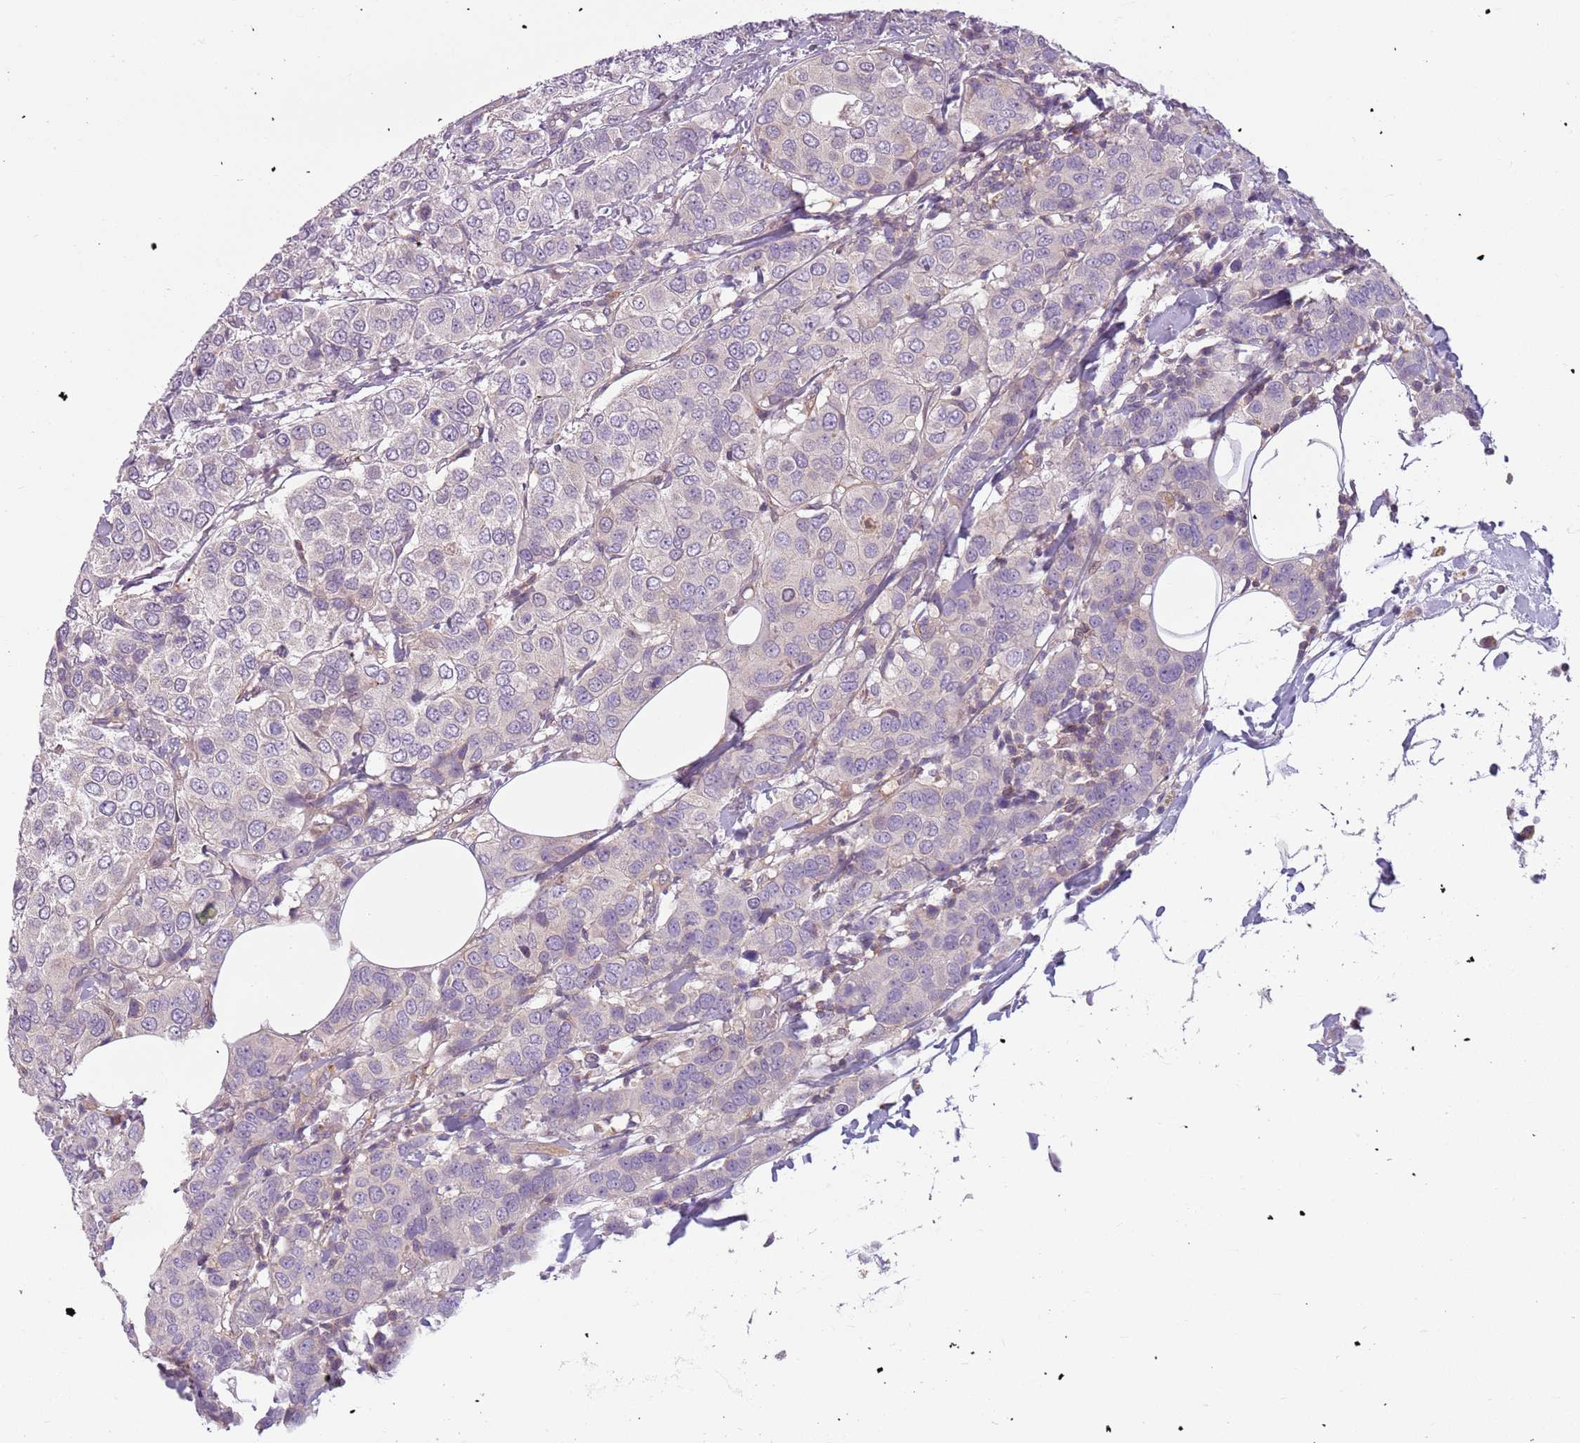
{"staining": {"intensity": "negative", "quantity": "none", "location": "none"}, "tissue": "breast cancer", "cell_type": "Tumor cells", "image_type": "cancer", "snomed": [{"axis": "morphology", "description": "Duct carcinoma"}, {"axis": "topography", "description": "Breast"}], "caption": "There is no significant staining in tumor cells of breast cancer (invasive ductal carcinoma).", "gene": "DEFB116", "patient": {"sex": "female", "age": 55}}